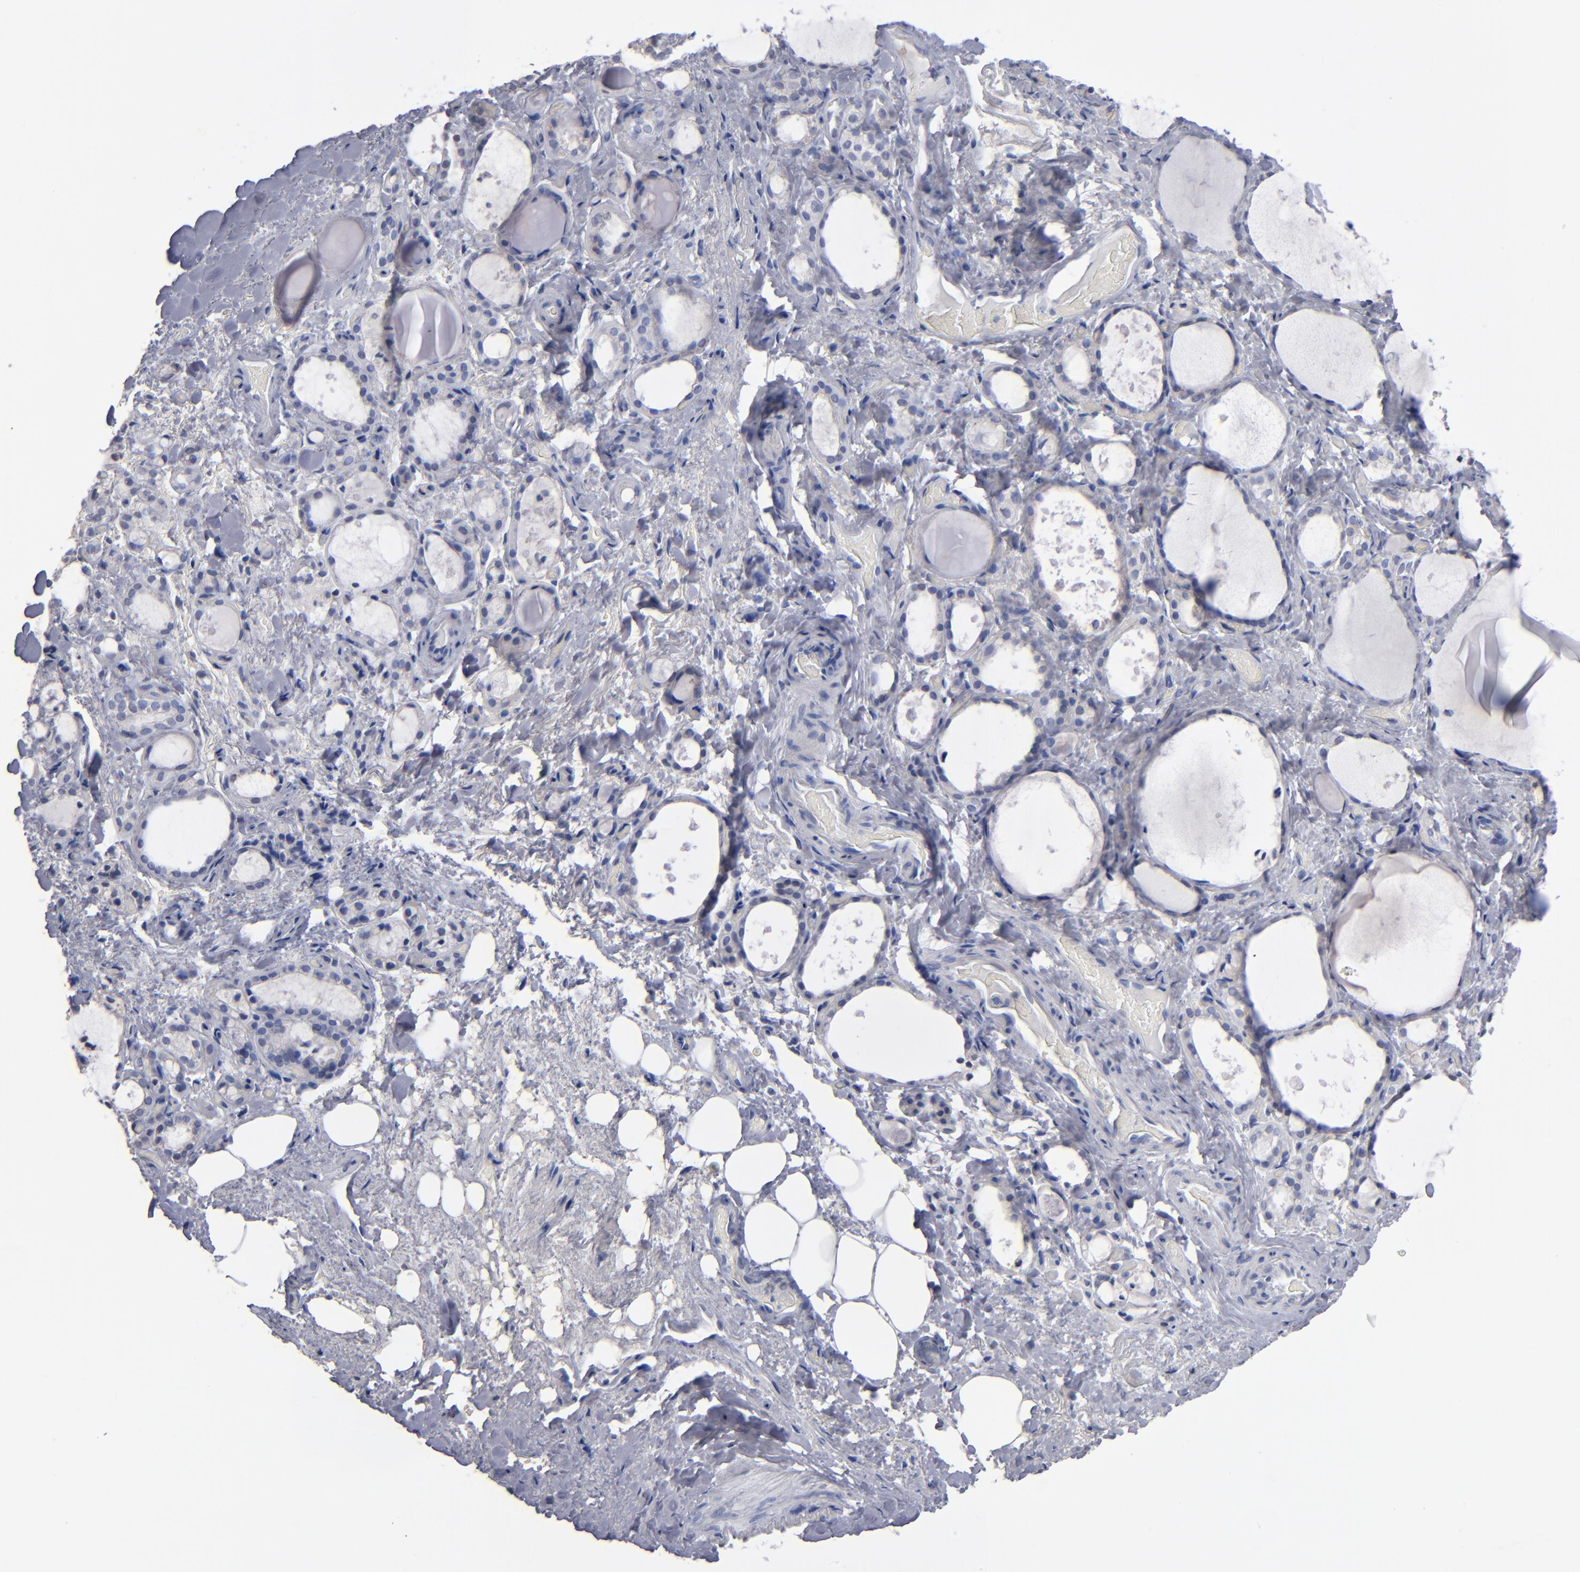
{"staining": {"intensity": "negative", "quantity": "none", "location": "none"}, "tissue": "thyroid gland", "cell_type": "Glandular cells", "image_type": "normal", "snomed": [{"axis": "morphology", "description": "Normal tissue, NOS"}, {"axis": "topography", "description": "Thyroid gland"}], "caption": "Histopathology image shows no protein expression in glandular cells of unremarkable thyroid gland.", "gene": "RPH3A", "patient": {"sex": "female", "age": 75}}